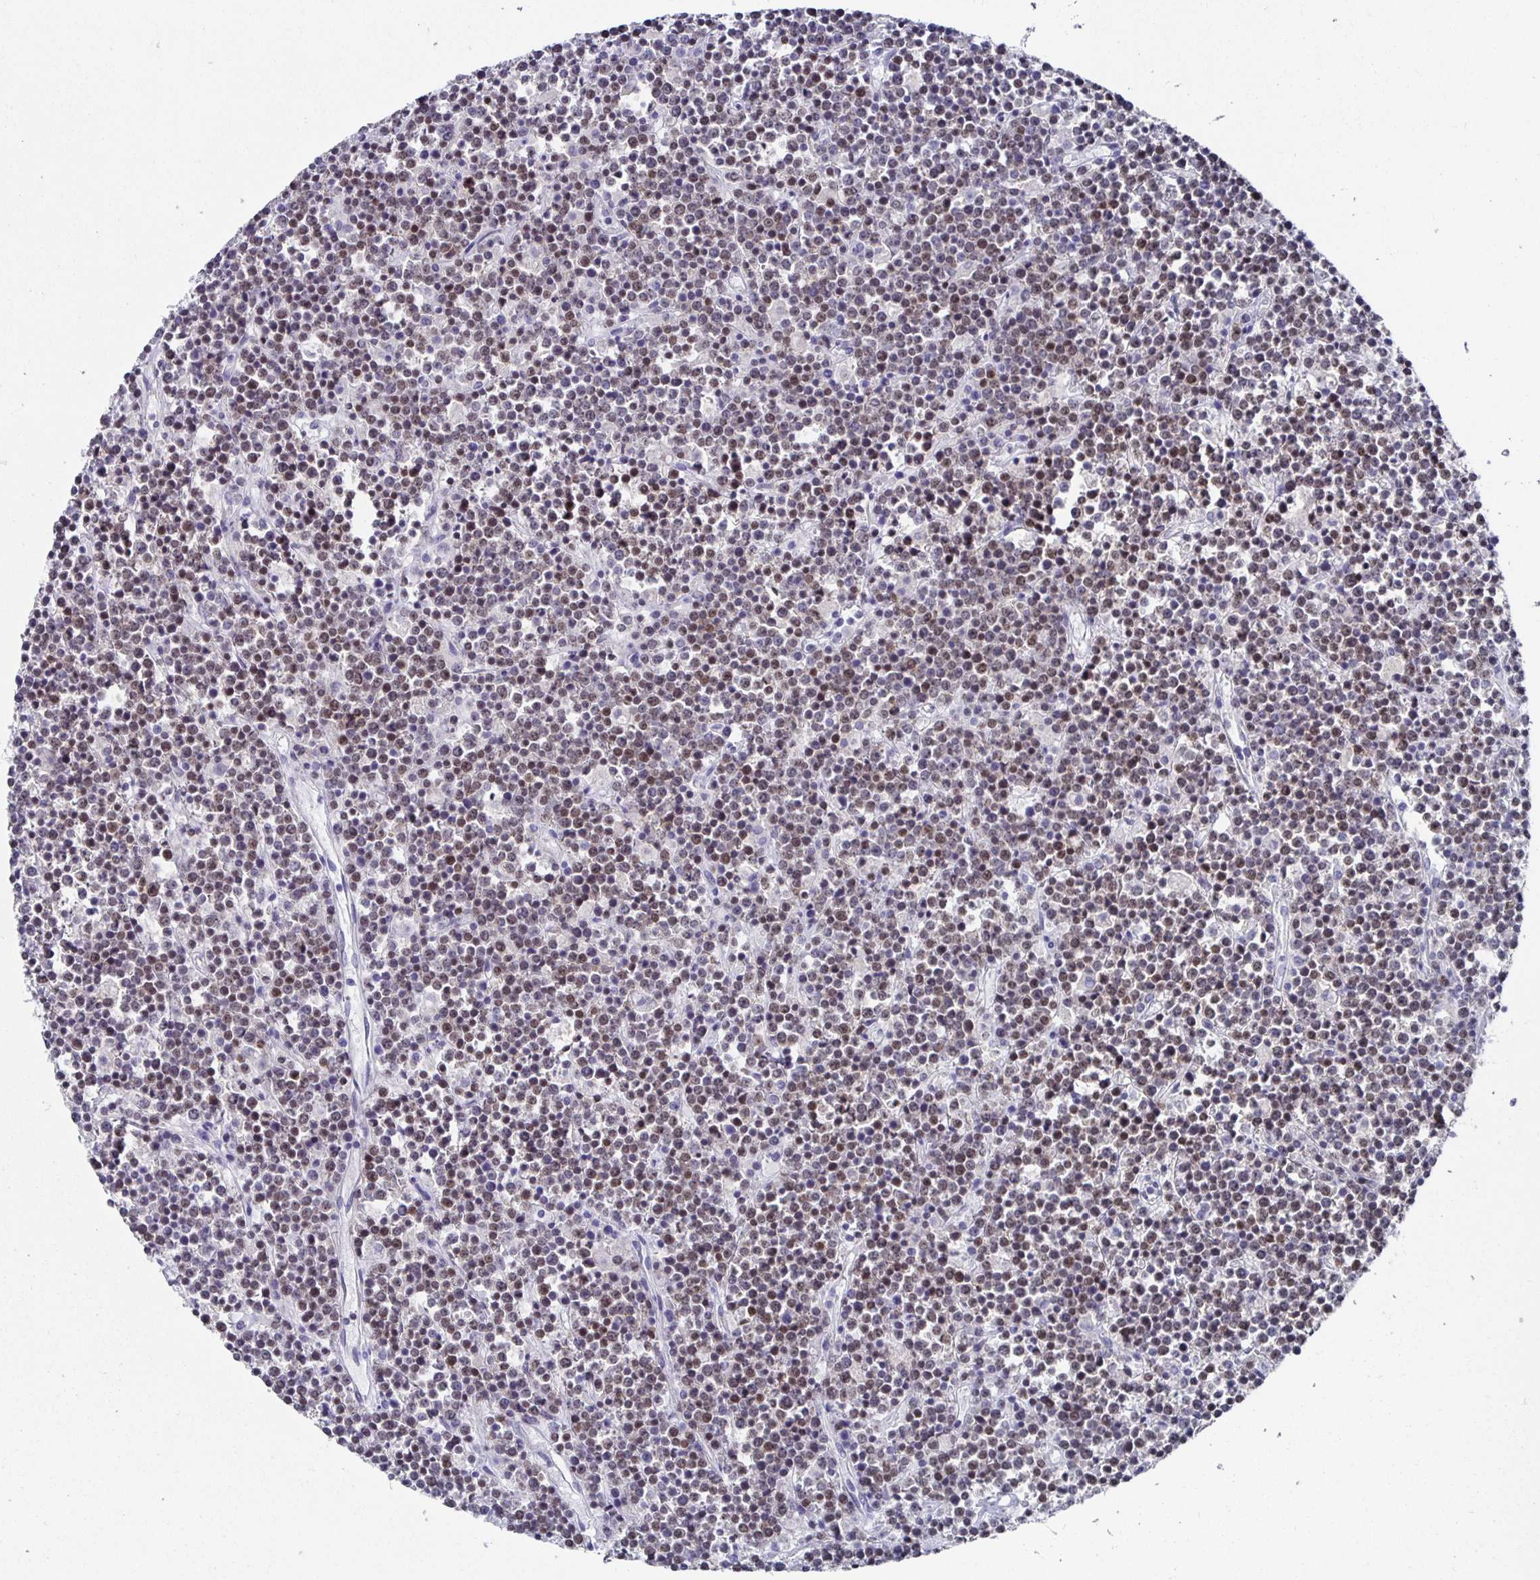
{"staining": {"intensity": "moderate", "quantity": ">75%", "location": "nuclear"}, "tissue": "lymphoma", "cell_type": "Tumor cells", "image_type": "cancer", "snomed": [{"axis": "morphology", "description": "Malignant lymphoma, non-Hodgkin's type, High grade"}, {"axis": "topography", "description": "Ovary"}], "caption": "High-grade malignant lymphoma, non-Hodgkin's type stained with IHC displays moderate nuclear positivity in approximately >75% of tumor cells.", "gene": "RUNX2", "patient": {"sex": "female", "age": 56}}